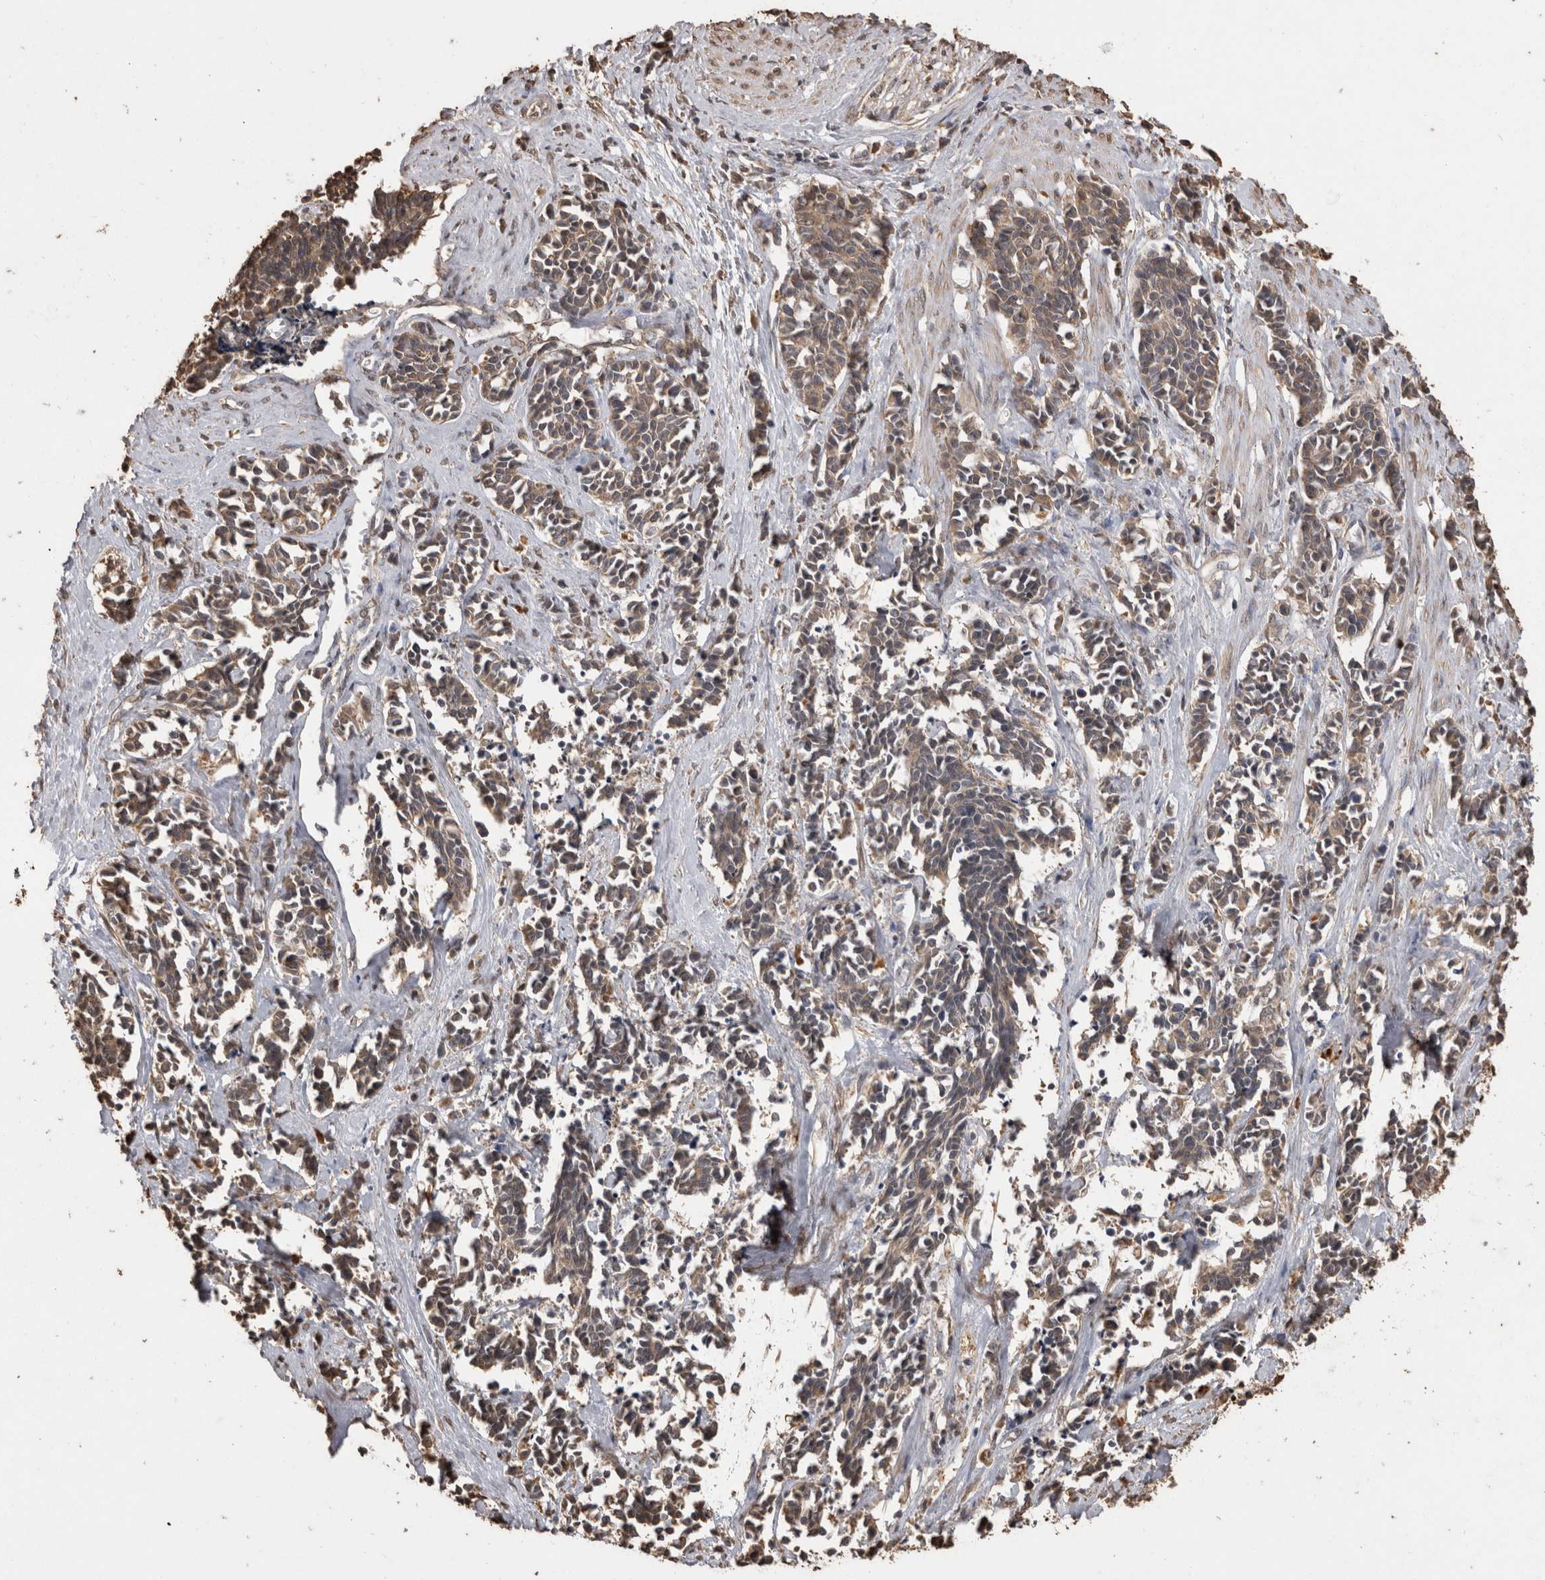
{"staining": {"intensity": "weak", "quantity": ">75%", "location": "cytoplasmic/membranous"}, "tissue": "cervical cancer", "cell_type": "Tumor cells", "image_type": "cancer", "snomed": [{"axis": "morphology", "description": "Squamous cell carcinoma, NOS"}, {"axis": "topography", "description": "Cervix"}], "caption": "Immunohistochemical staining of human cervical cancer shows weak cytoplasmic/membranous protein staining in approximately >75% of tumor cells. The protein is shown in brown color, while the nuclei are stained blue.", "gene": "SOCS5", "patient": {"sex": "female", "age": 35}}